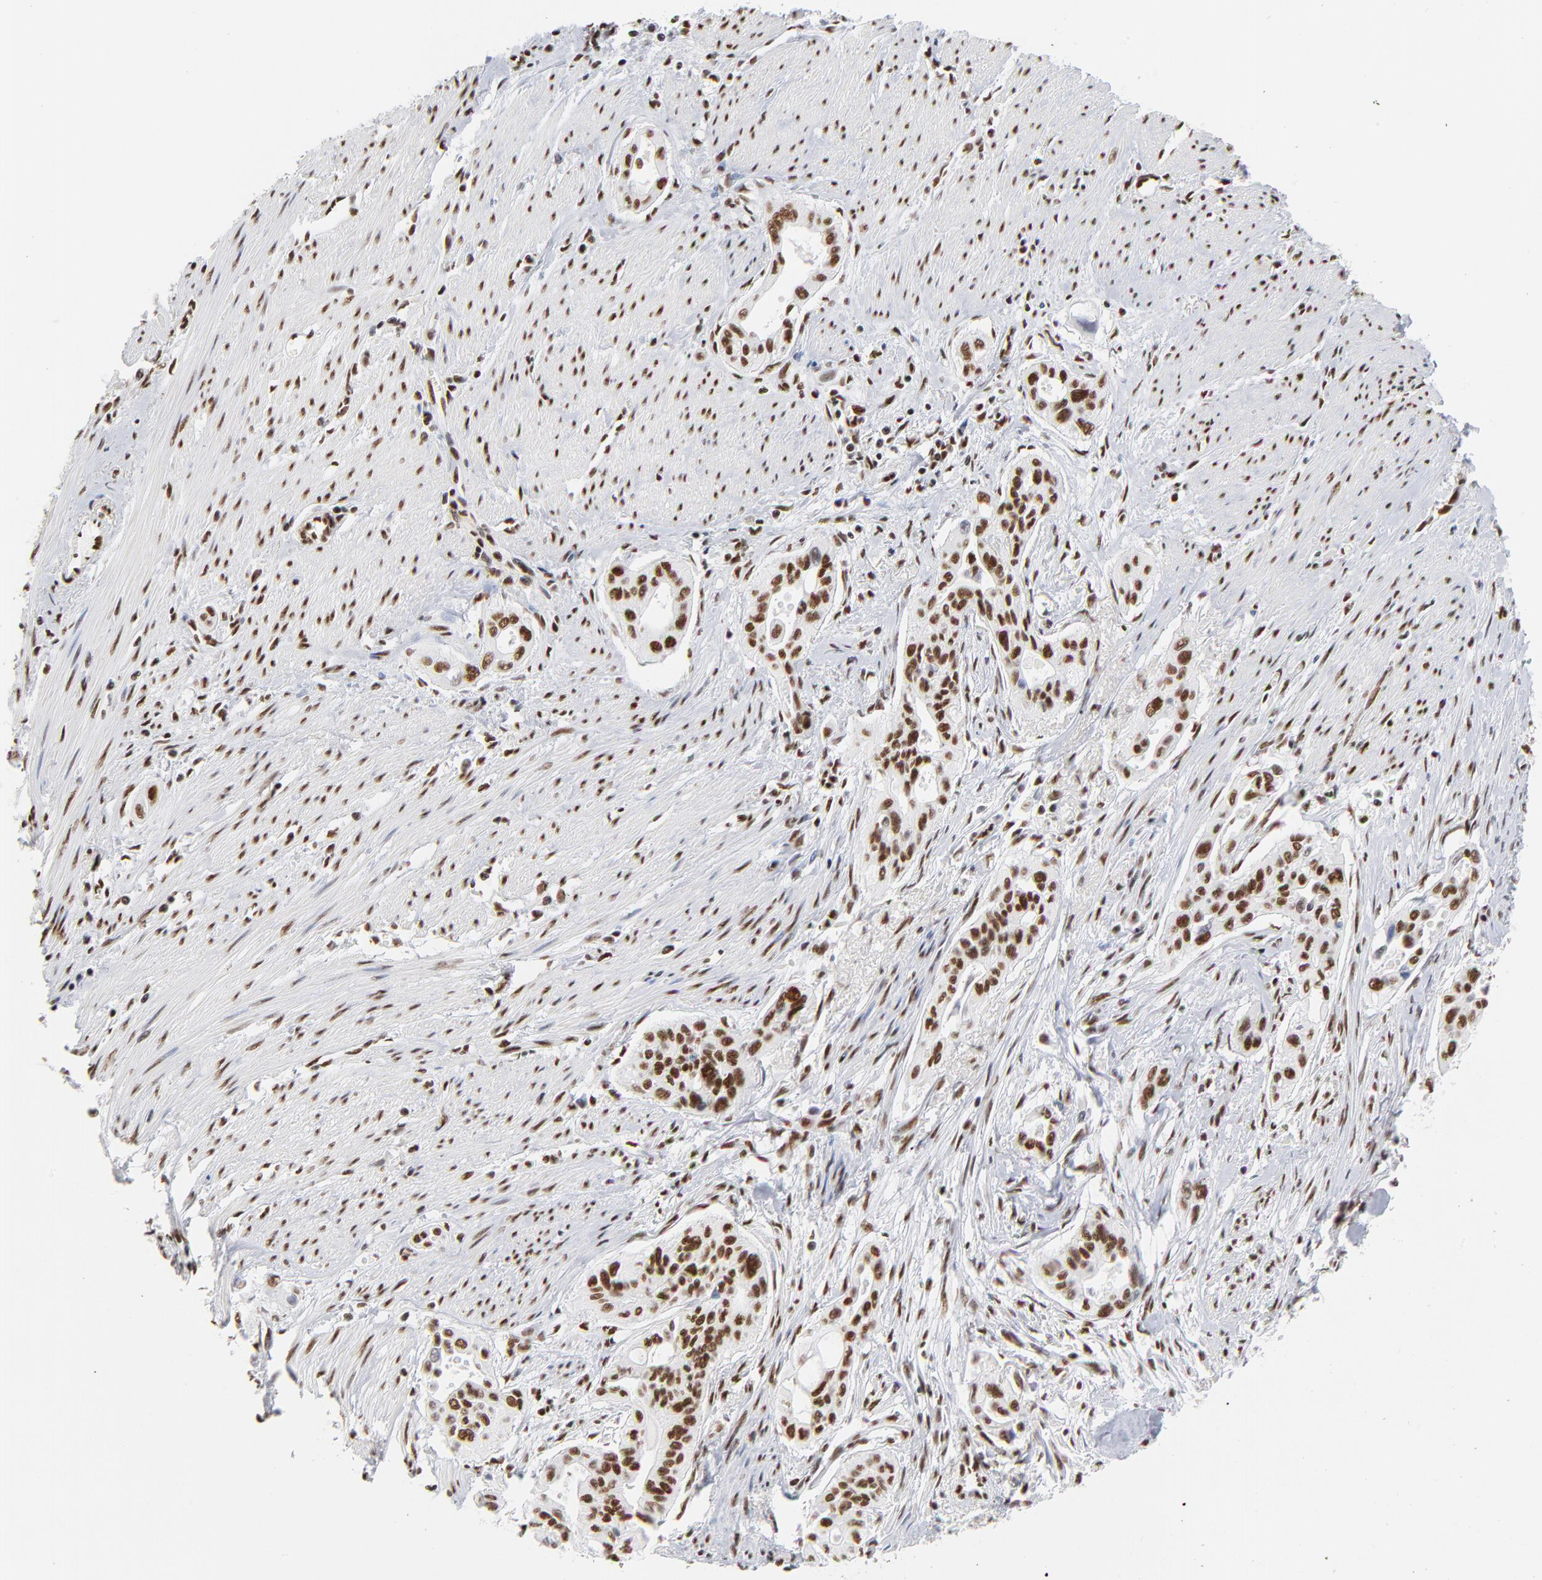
{"staining": {"intensity": "strong", "quantity": ">75%", "location": "nuclear"}, "tissue": "pancreatic cancer", "cell_type": "Tumor cells", "image_type": "cancer", "snomed": [{"axis": "morphology", "description": "Adenocarcinoma, NOS"}, {"axis": "topography", "description": "Pancreas"}], "caption": "There is high levels of strong nuclear expression in tumor cells of pancreatic adenocarcinoma, as demonstrated by immunohistochemical staining (brown color).", "gene": "CREB1", "patient": {"sex": "male", "age": 77}}